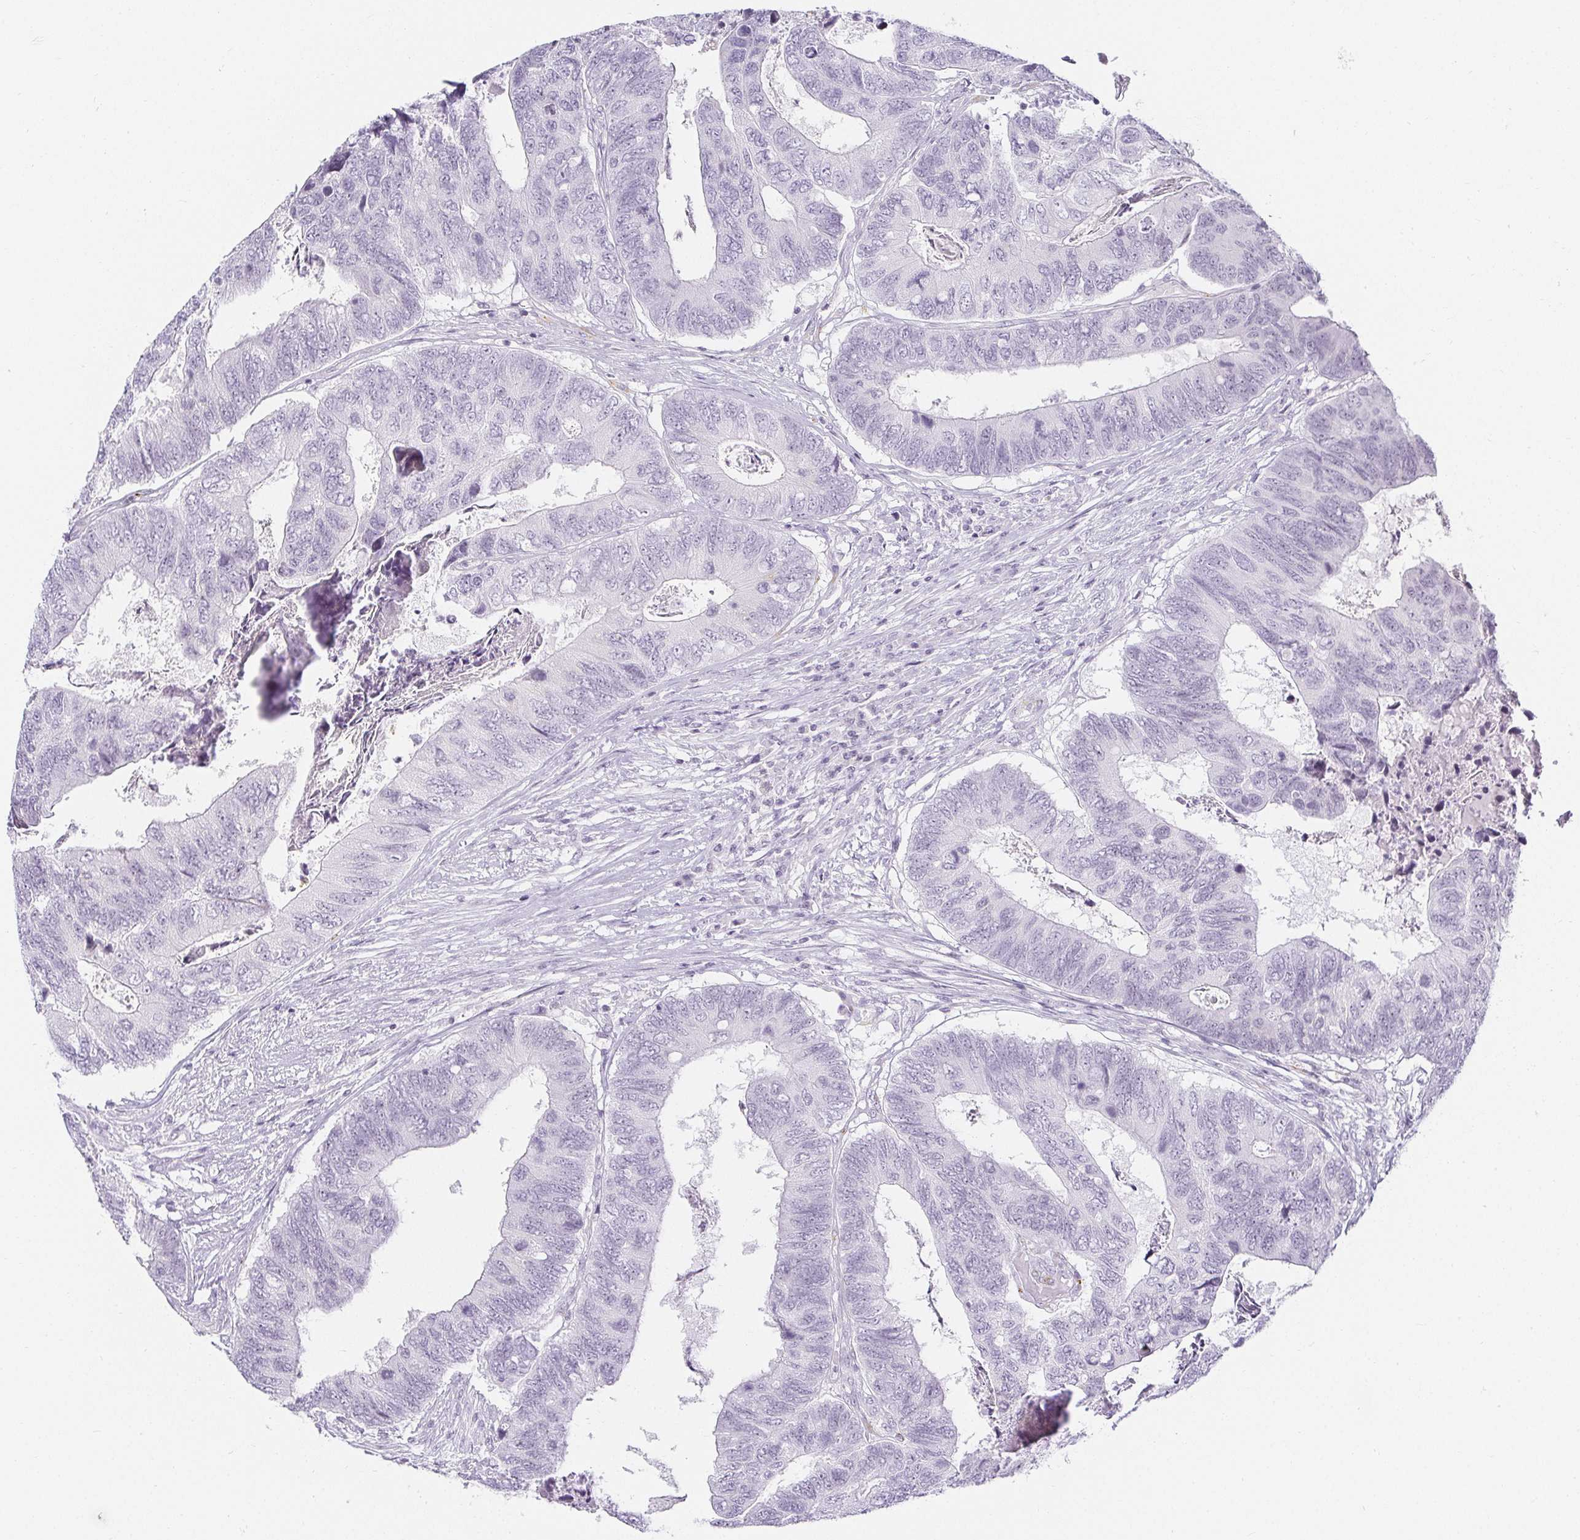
{"staining": {"intensity": "negative", "quantity": "none", "location": "none"}, "tissue": "colorectal cancer", "cell_type": "Tumor cells", "image_type": "cancer", "snomed": [{"axis": "morphology", "description": "Adenocarcinoma, NOS"}, {"axis": "topography", "description": "Colon"}], "caption": "Tumor cells are negative for brown protein staining in adenocarcinoma (colorectal).", "gene": "ACAN", "patient": {"sex": "female", "age": 67}}